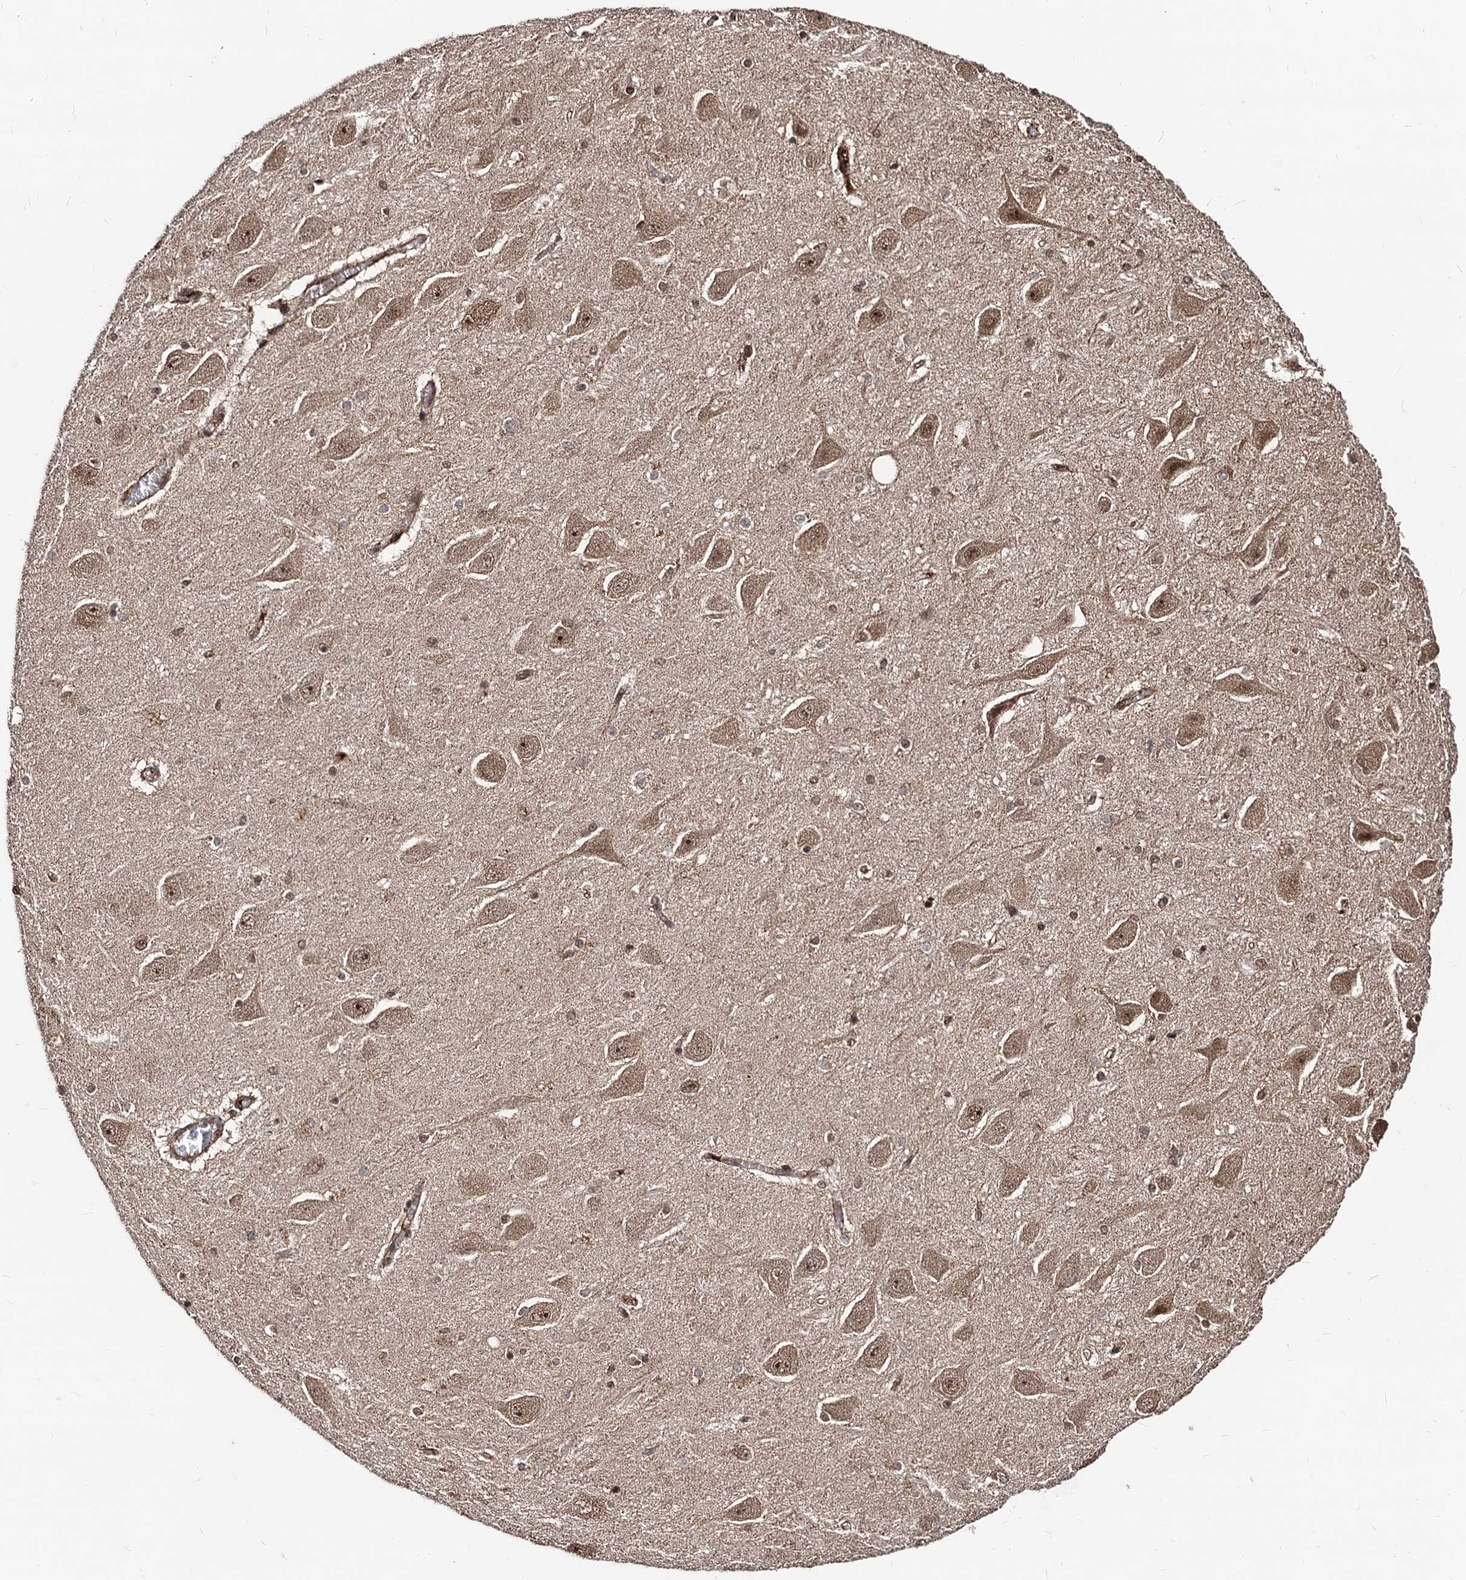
{"staining": {"intensity": "moderate", "quantity": "25%-75%", "location": "nuclear"}, "tissue": "hippocampus", "cell_type": "Glial cells", "image_type": "normal", "snomed": [{"axis": "morphology", "description": "Normal tissue, NOS"}, {"axis": "topography", "description": "Hippocampus"}], "caption": "The immunohistochemical stain highlights moderate nuclear positivity in glial cells of normal hippocampus. Nuclei are stained in blue.", "gene": "SFSWAP", "patient": {"sex": "female", "age": 54}}